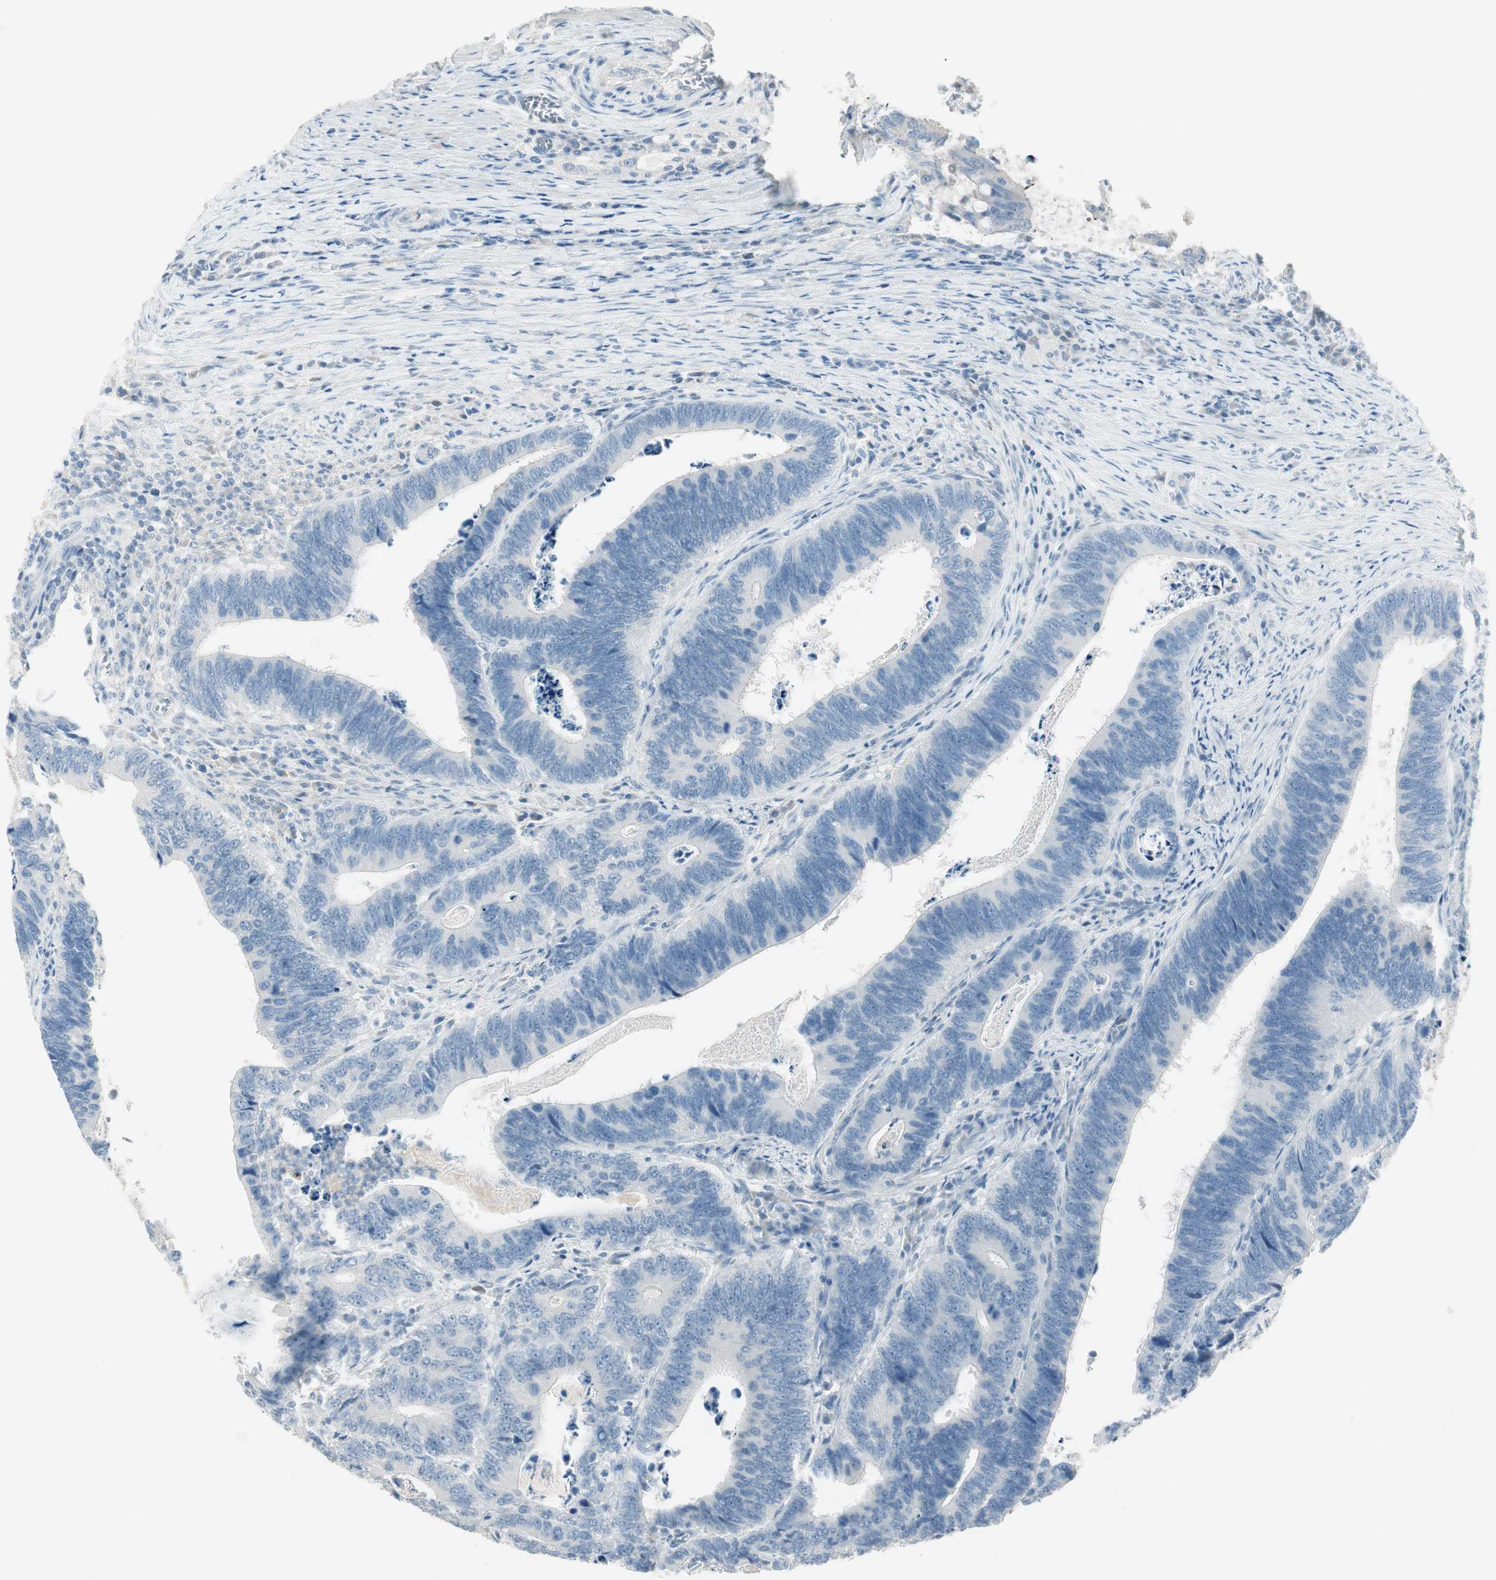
{"staining": {"intensity": "negative", "quantity": "none", "location": "none"}, "tissue": "colorectal cancer", "cell_type": "Tumor cells", "image_type": "cancer", "snomed": [{"axis": "morphology", "description": "Adenocarcinoma, NOS"}, {"axis": "topography", "description": "Colon"}], "caption": "Tumor cells are negative for protein expression in human adenocarcinoma (colorectal). Nuclei are stained in blue.", "gene": "ITLN2", "patient": {"sex": "male", "age": 72}}